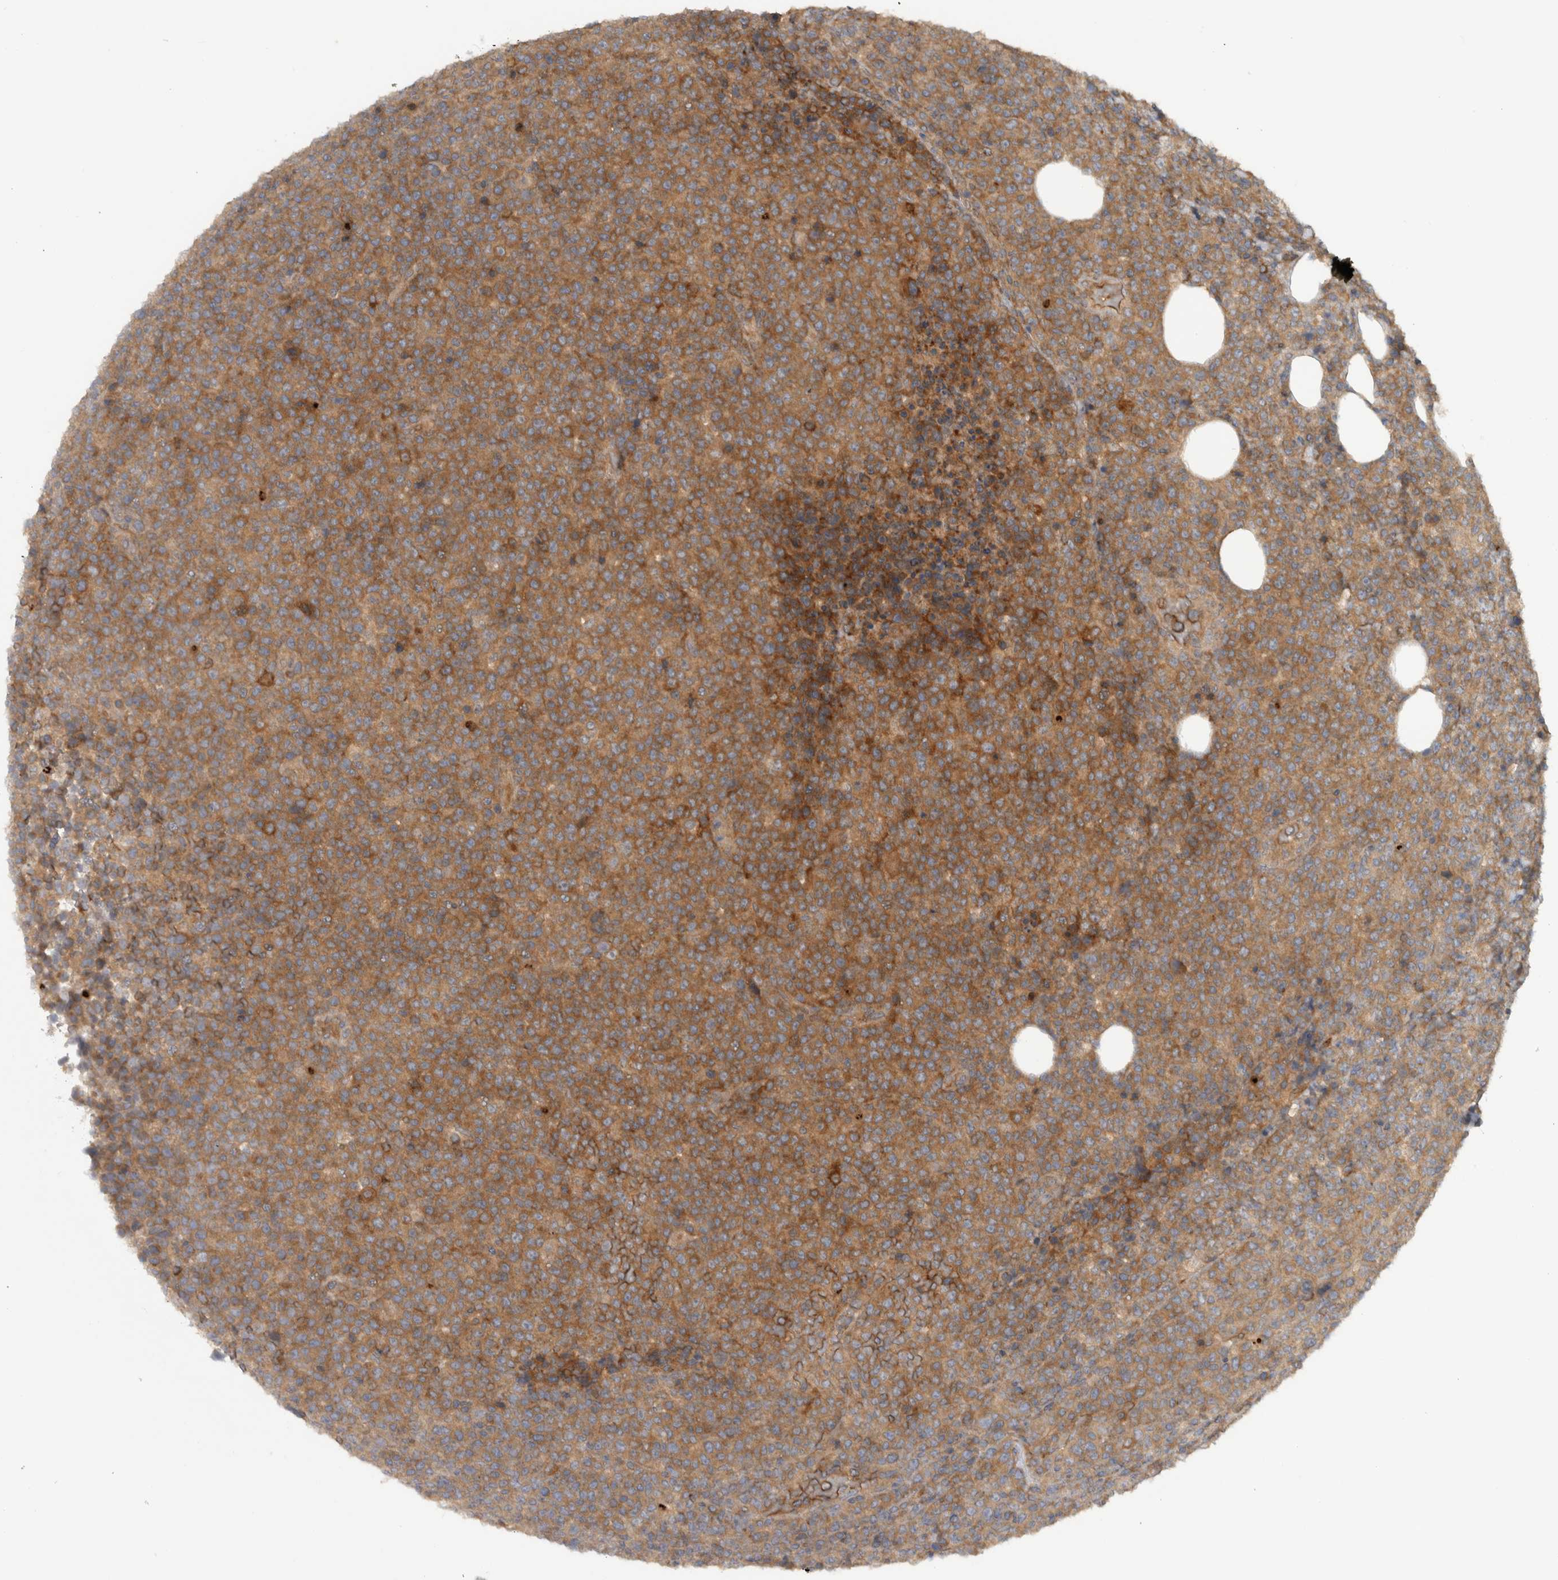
{"staining": {"intensity": "moderate", "quantity": ">75%", "location": "cytoplasmic/membranous"}, "tissue": "lymphoma", "cell_type": "Tumor cells", "image_type": "cancer", "snomed": [{"axis": "morphology", "description": "Malignant lymphoma, non-Hodgkin's type, High grade"}, {"axis": "topography", "description": "Lymph node"}], "caption": "Immunohistochemical staining of lymphoma exhibits medium levels of moderate cytoplasmic/membranous protein staining in about >75% of tumor cells.", "gene": "VEPH1", "patient": {"sex": "male", "age": 13}}